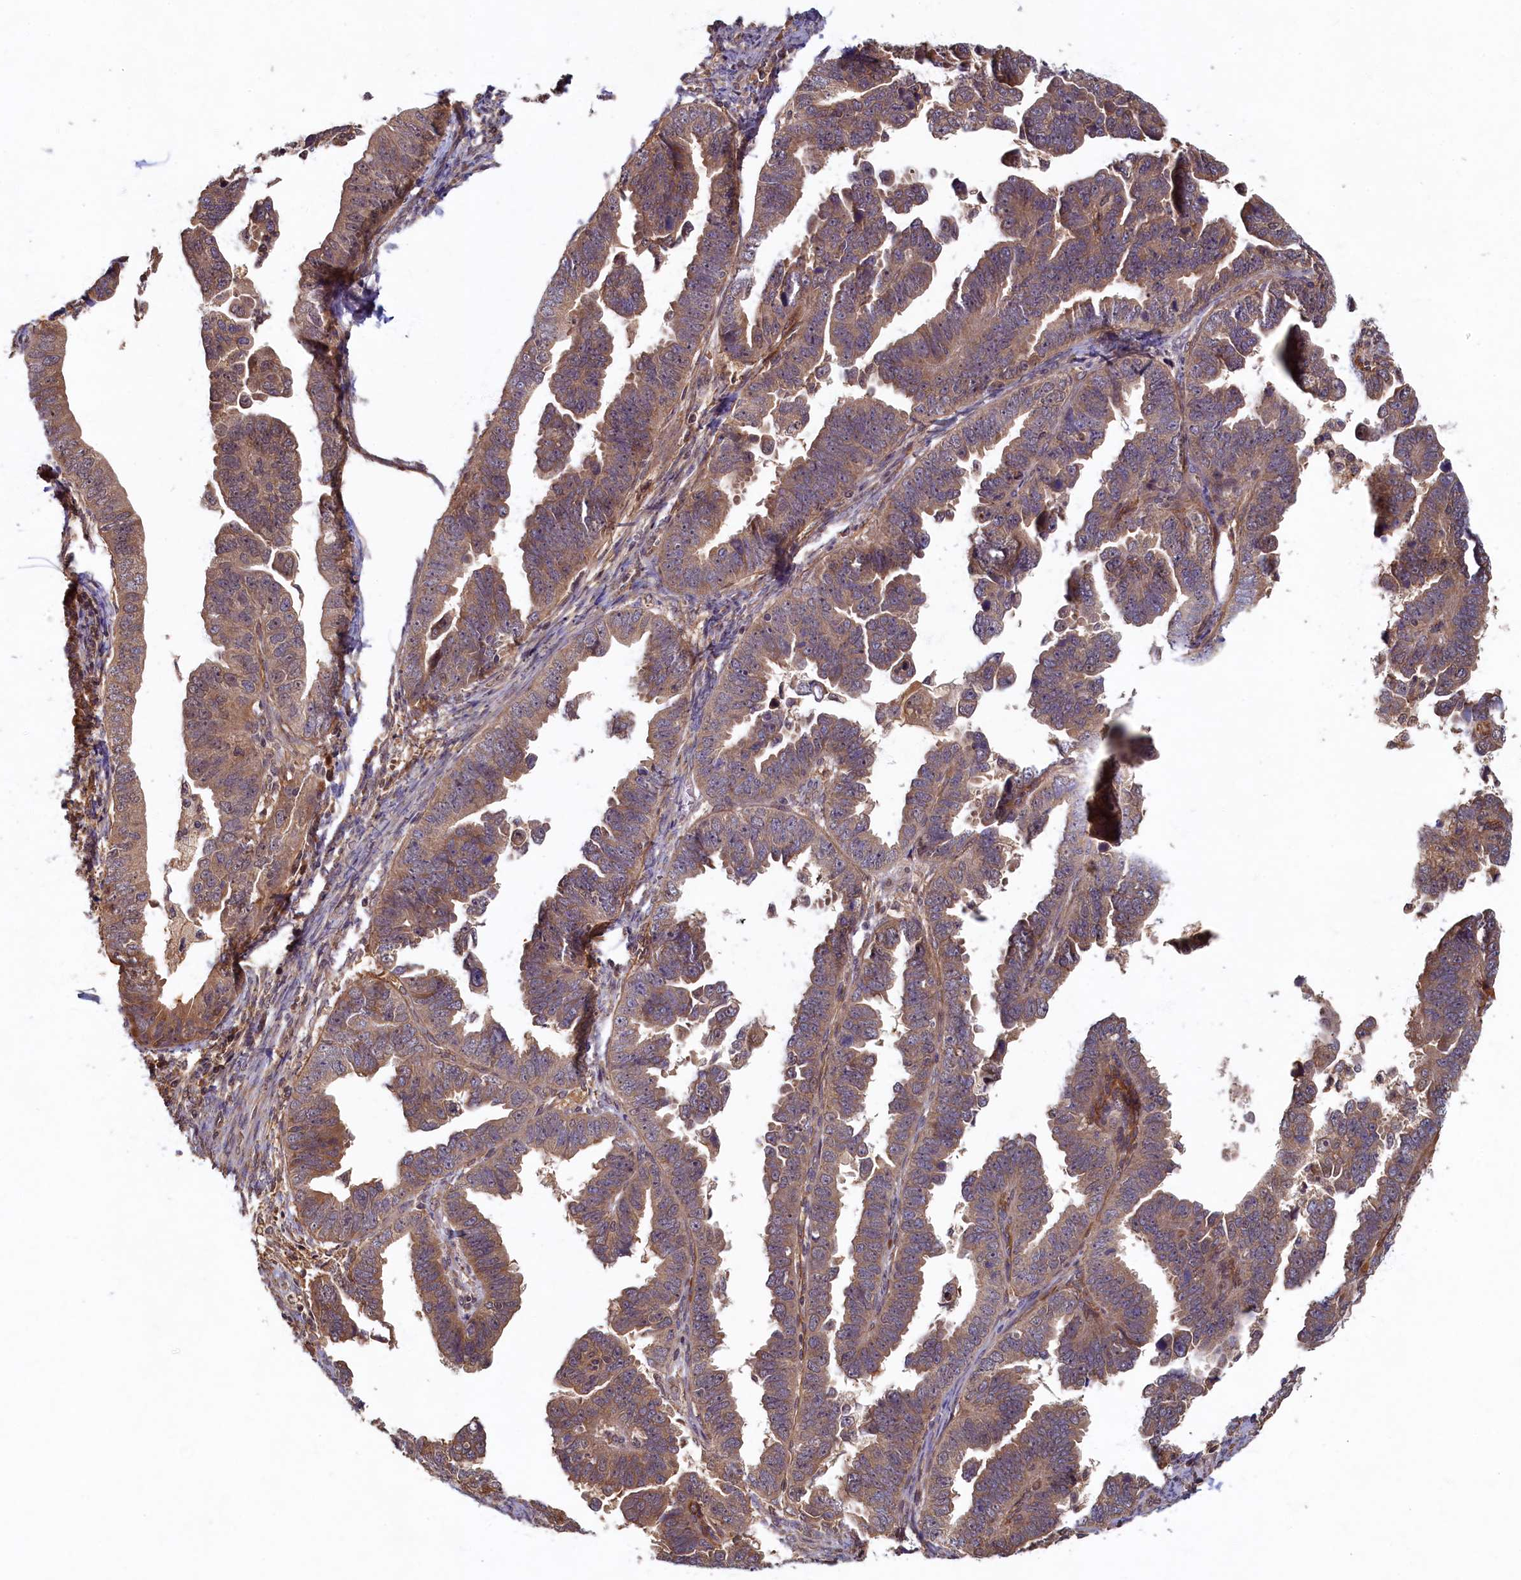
{"staining": {"intensity": "moderate", "quantity": ">75%", "location": "cytoplasmic/membranous"}, "tissue": "endometrial cancer", "cell_type": "Tumor cells", "image_type": "cancer", "snomed": [{"axis": "morphology", "description": "Adenocarcinoma, NOS"}, {"axis": "topography", "description": "Endometrium"}], "caption": "High-power microscopy captured an IHC photomicrograph of endometrial adenocarcinoma, revealing moderate cytoplasmic/membranous expression in about >75% of tumor cells. The staining was performed using DAB (3,3'-diaminobenzidine), with brown indicating positive protein expression. Nuclei are stained blue with hematoxylin.", "gene": "LCMT2", "patient": {"sex": "female", "age": 75}}